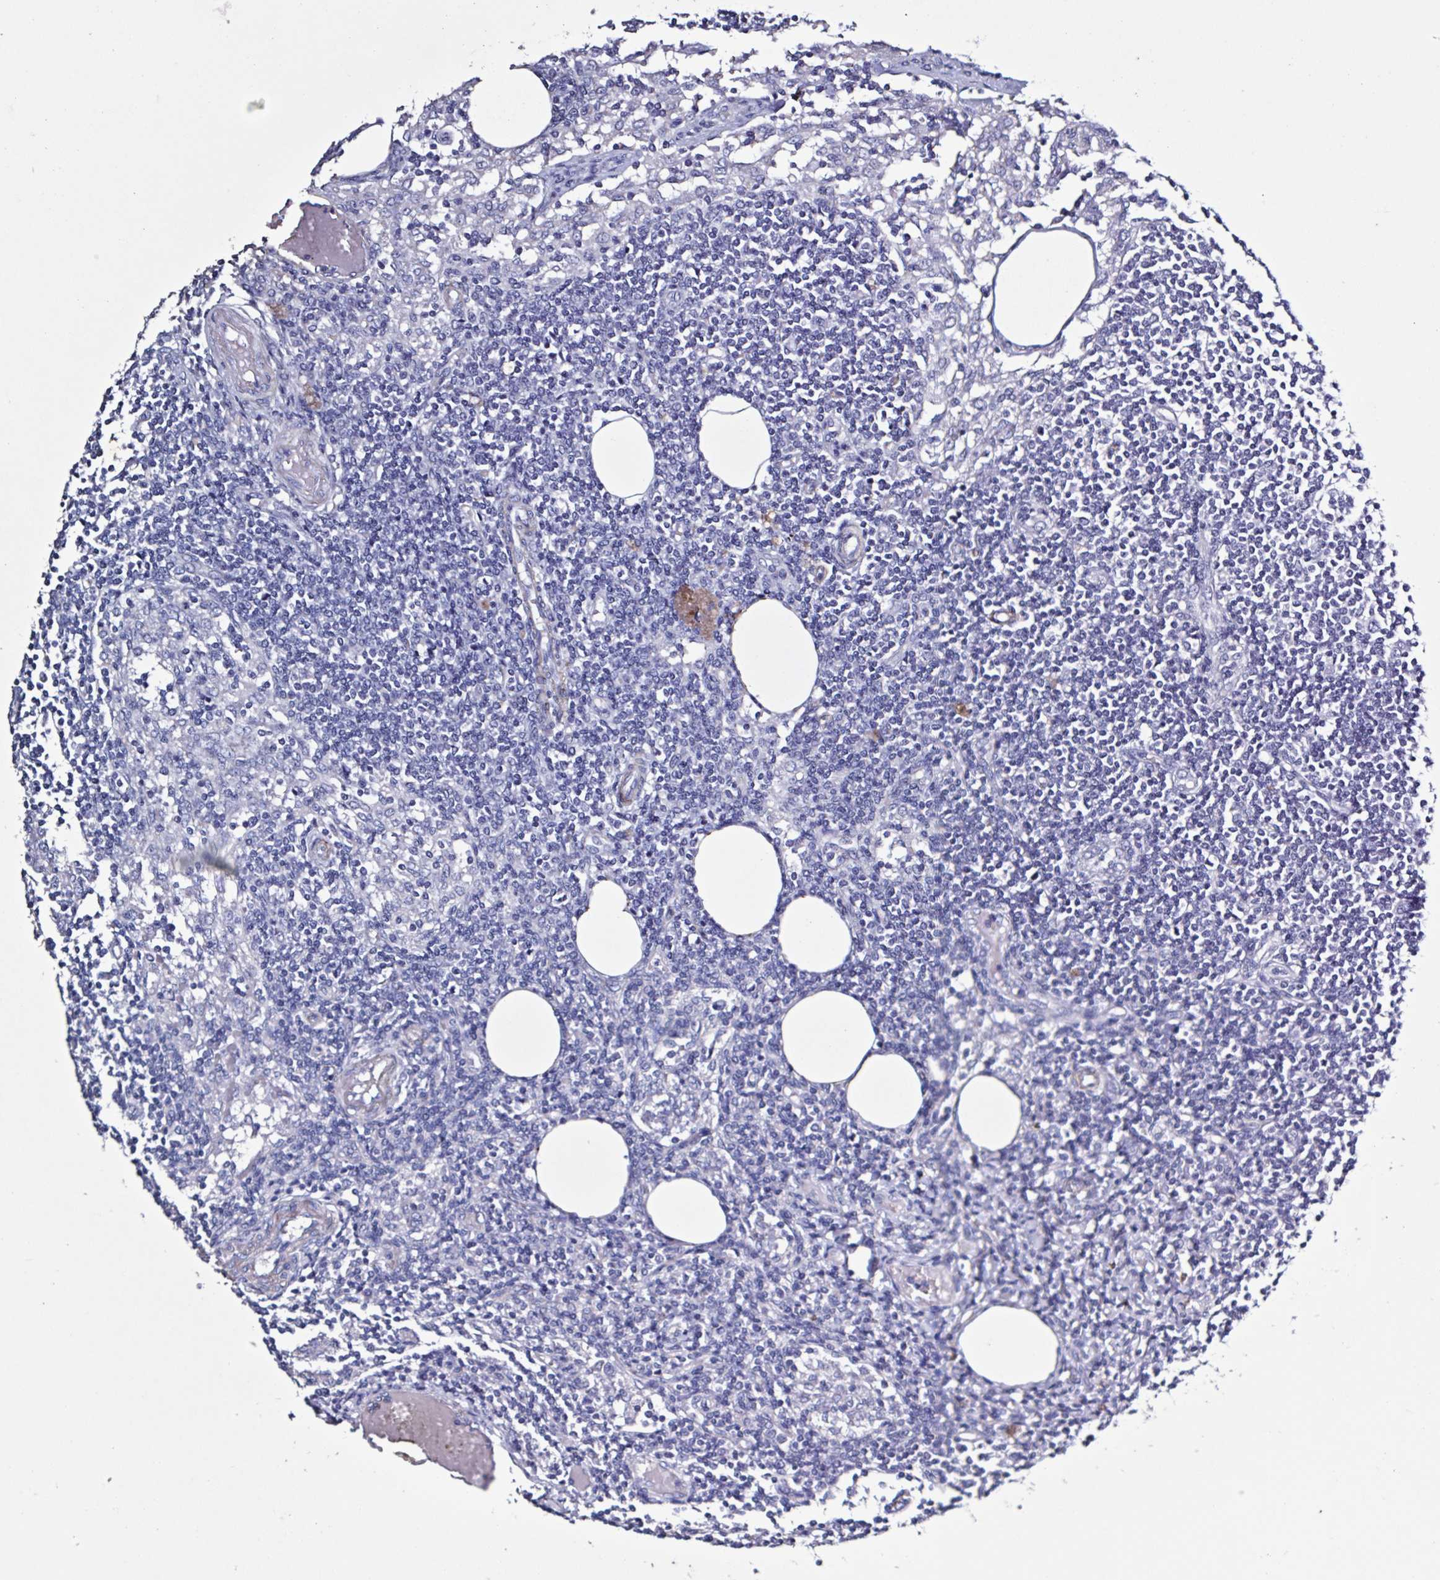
{"staining": {"intensity": "negative", "quantity": "none", "location": "none"}, "tissue": "lymph node", "cell_type": "Germinal center cells", "image_type": "normal", "snomed": [{"axis": "morphology", "description": "Normal tissue, NOS"}, {"axis": "topography", "description": "Lymph node"}], "caption": "High magnification brightfield microscopy of normal lymph node stained with DAB (3,3'-diaminobenzidine) (brown) and counterstained with hematoxylin (blue): germinal center cells show no significant expression. (Stains: DAB (3,3'-diaminobenzidine) IHC with hematoxylin counter stain, Microscopy: brightfield microscopy at high magnification).", "gene": "PLA2G4E", "patient": {"sex": "female", "age": 69}}